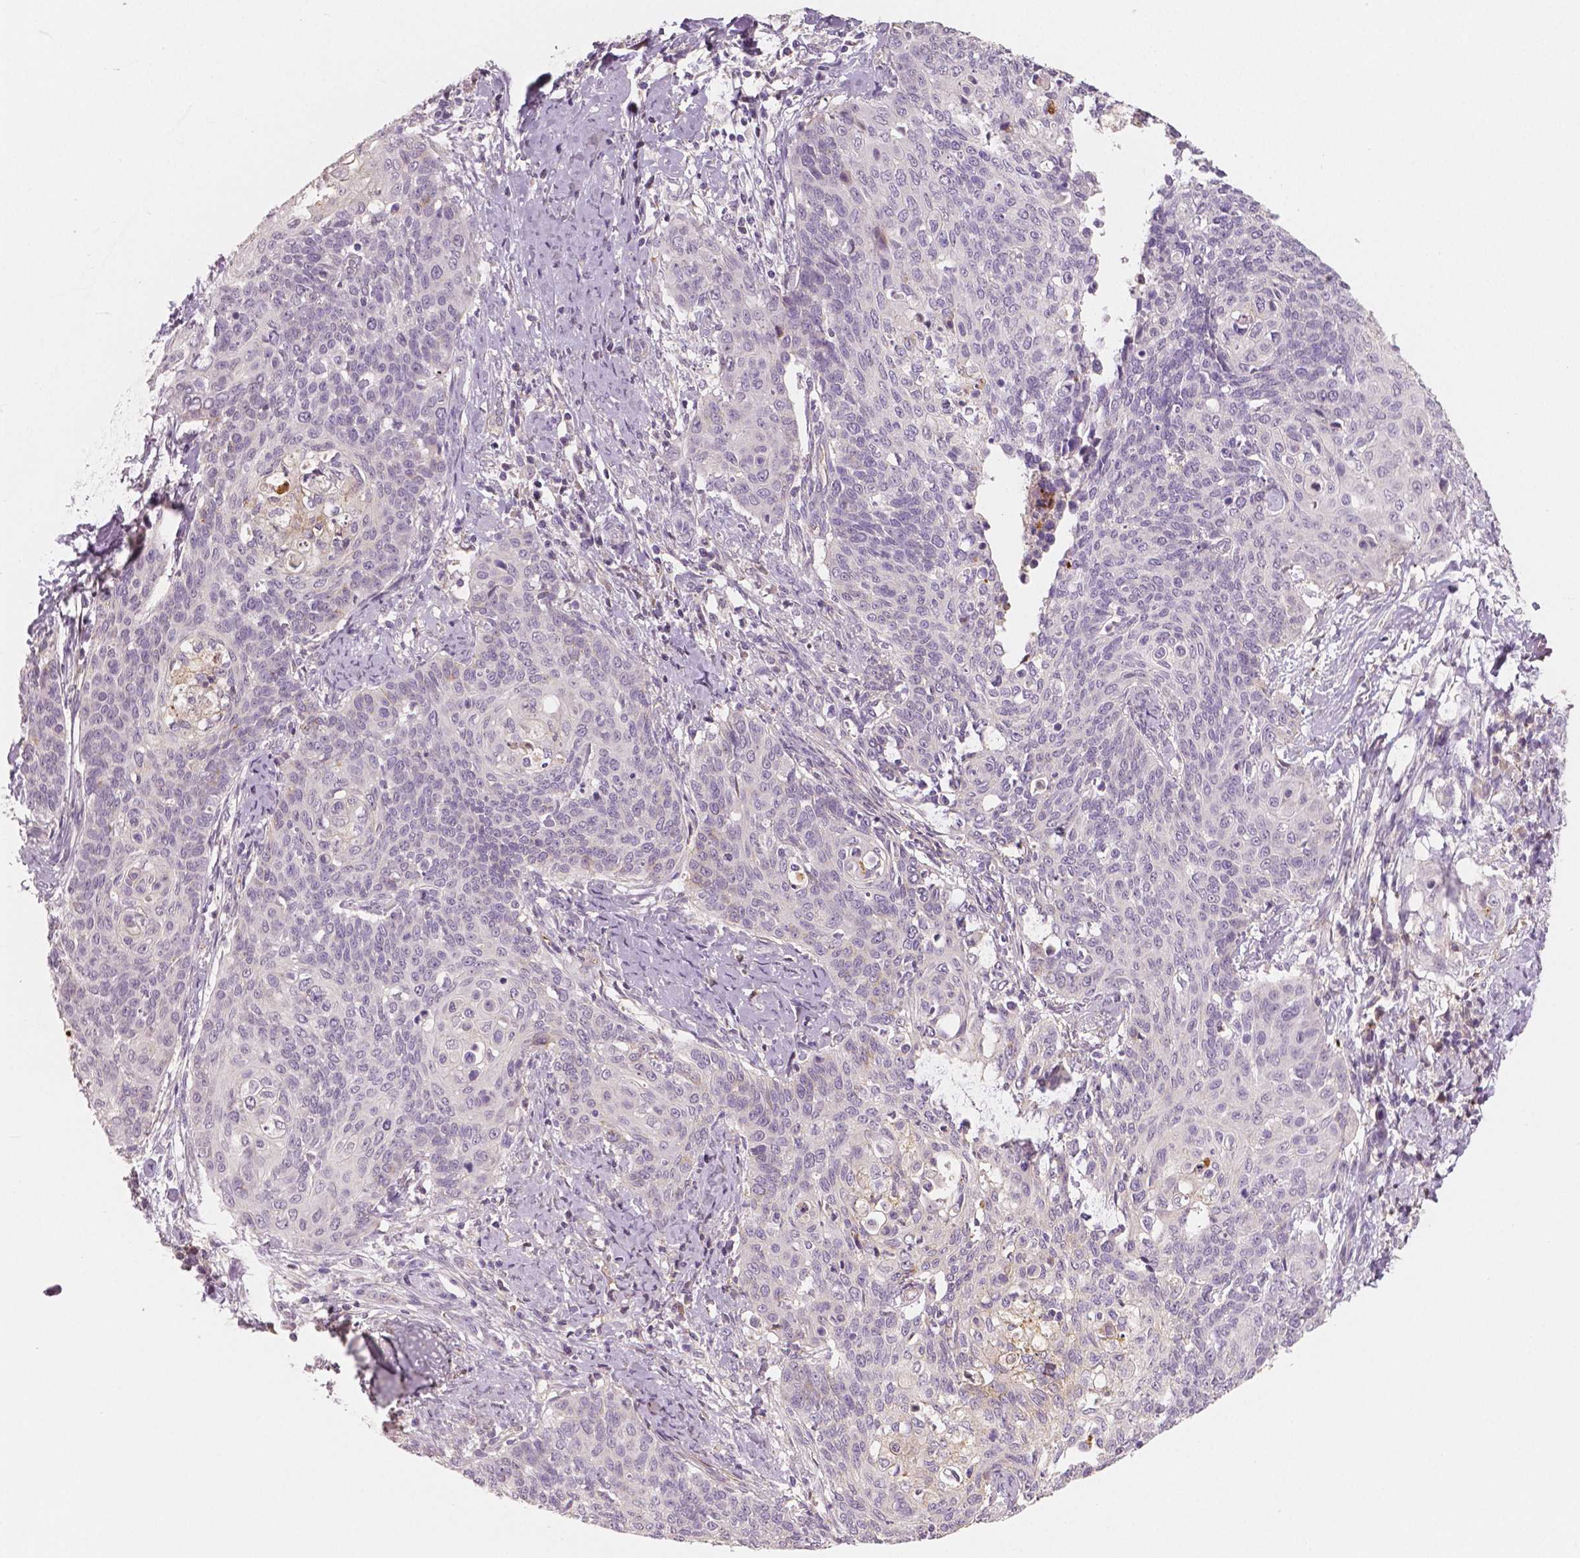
{"staining": {"intensity": "negative", "quantity": "none", "location": "none"}, "tissue": "cervical cancer", "cell_type": "Tumor cells", "image_type": "cancer", "snomed": [{"axis": "morphology", "description": "Normal tissue, NOS"}, {"axis": "morphology", "description": "Squamous cell carcinoma, NOS"}, {"axis": "topography", "description": "Cervix"}], "caption": "This is an IHC image of human cervical cancer (squamous cell carcinoma). There is no expression in tumor cells.", "gene": "APOA4", "patient": {"sex": "female", "age": 39}}